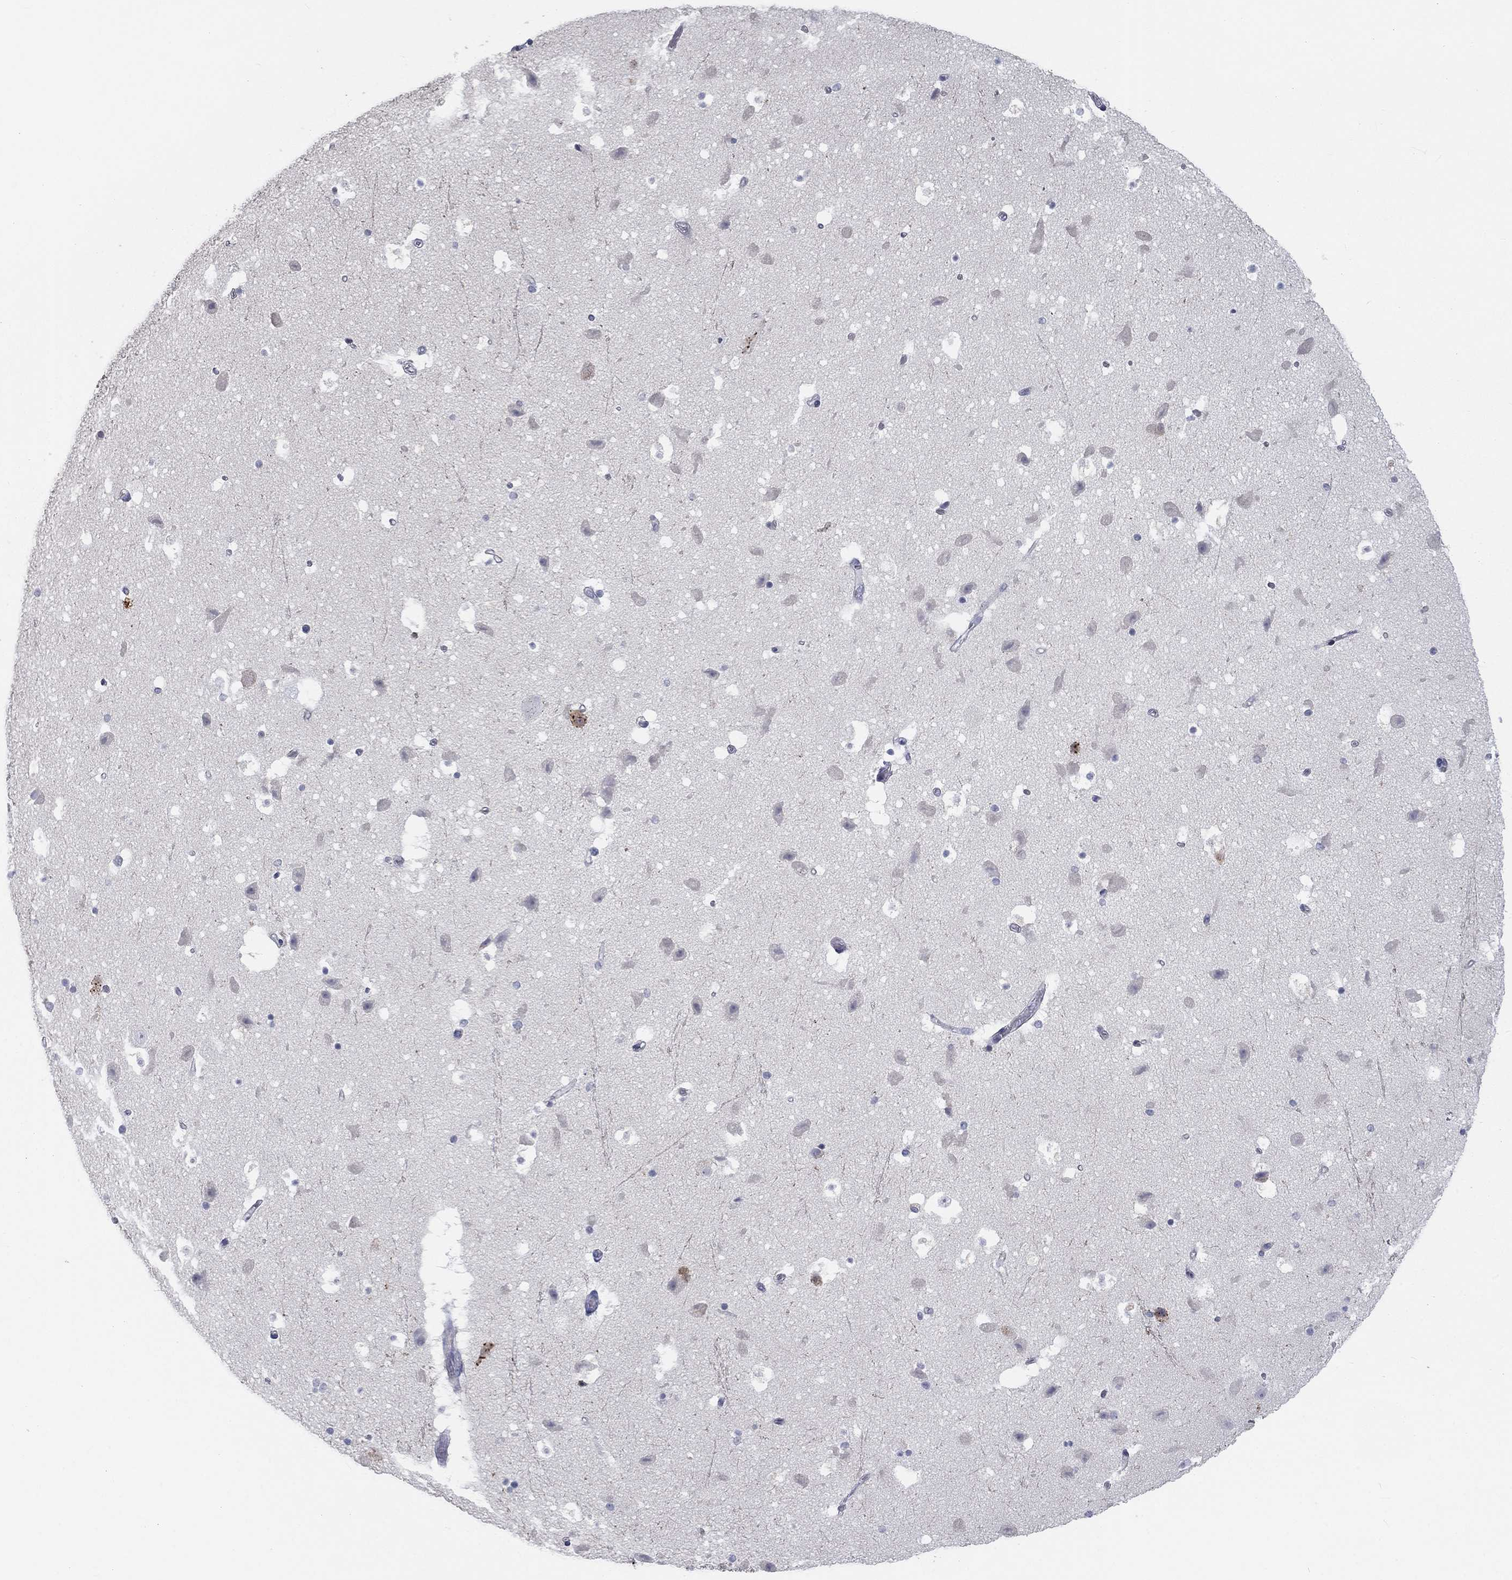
{"staining": {"intensity": "negative", "quantity": "none", "location": "none"}, "tissue": "hippocampus", "cell_type": "Glial cells", "image_type": "normal", "snomed": [{"axis": "morphology", "description": "Normal tissue, NOS"}, {"axis": "topography", "description": "Hippocampus"}], "caption": "This is an immunohistochemistry (IHC) micrograph of normal human hippocampus. There is no expression in glial cells.", "gene": "CALB1", "patient": {"sex": "male", "age": 51}}